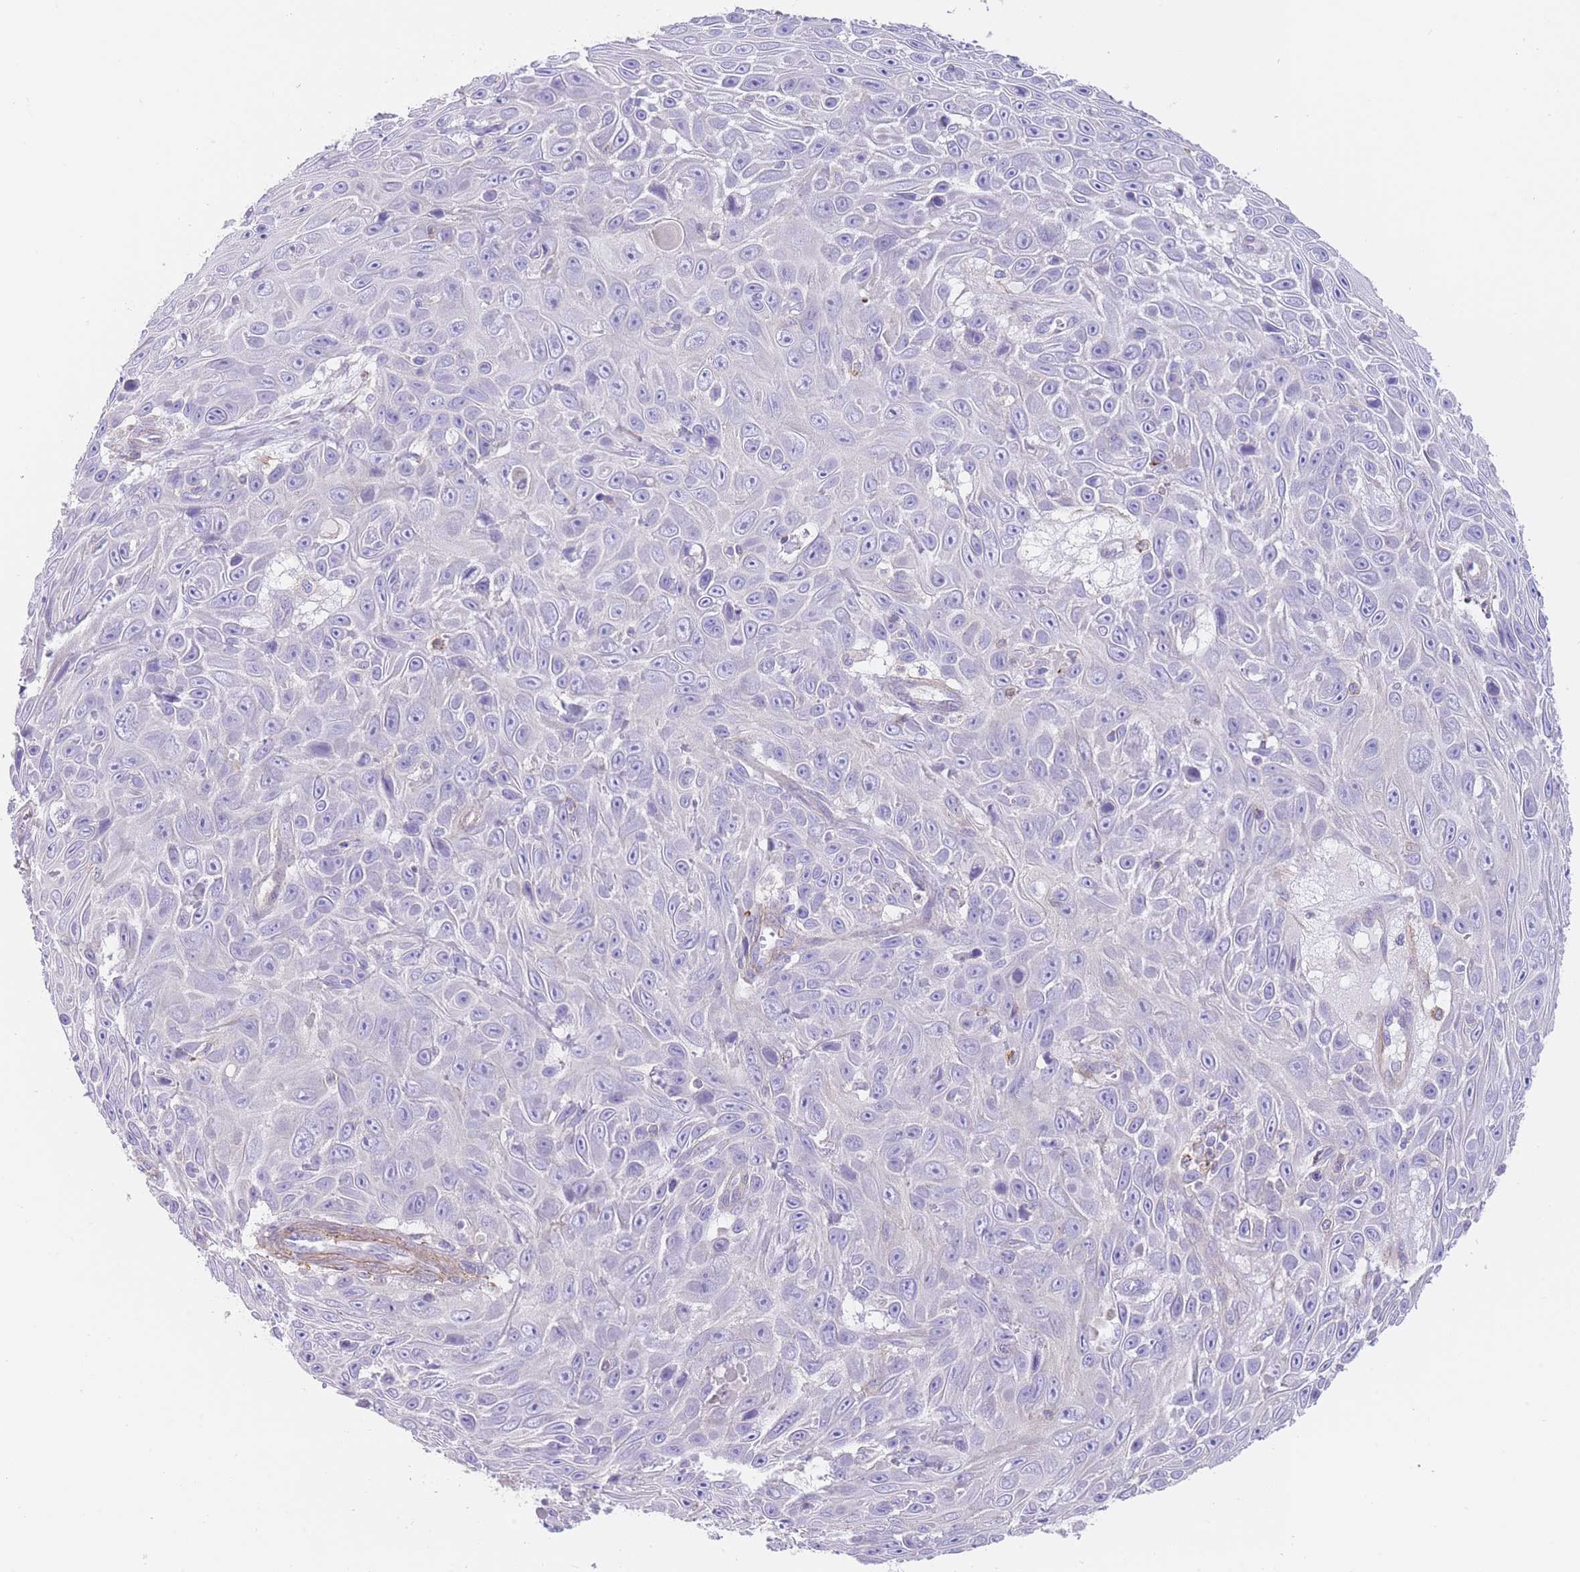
{"staining": {"intensity": "negative", "quantity": "none", "location": "none"}, "tissue": "skin cancer", "cell_type": "Tumor cells", "image_type": "cancer", "snomed": [{"axis": "morphology", "description": "Squamous cell carcinoma, NOS"}, {"axis": "topography", "description": "Skin"}], "caption": "High power microscopy histopathology image of an IHC photomicrograph of skin cancer, revealing no significant positivity in tumor cells.", "gene": "LDB3", "patient": {"sex": "male", "age": 82}}